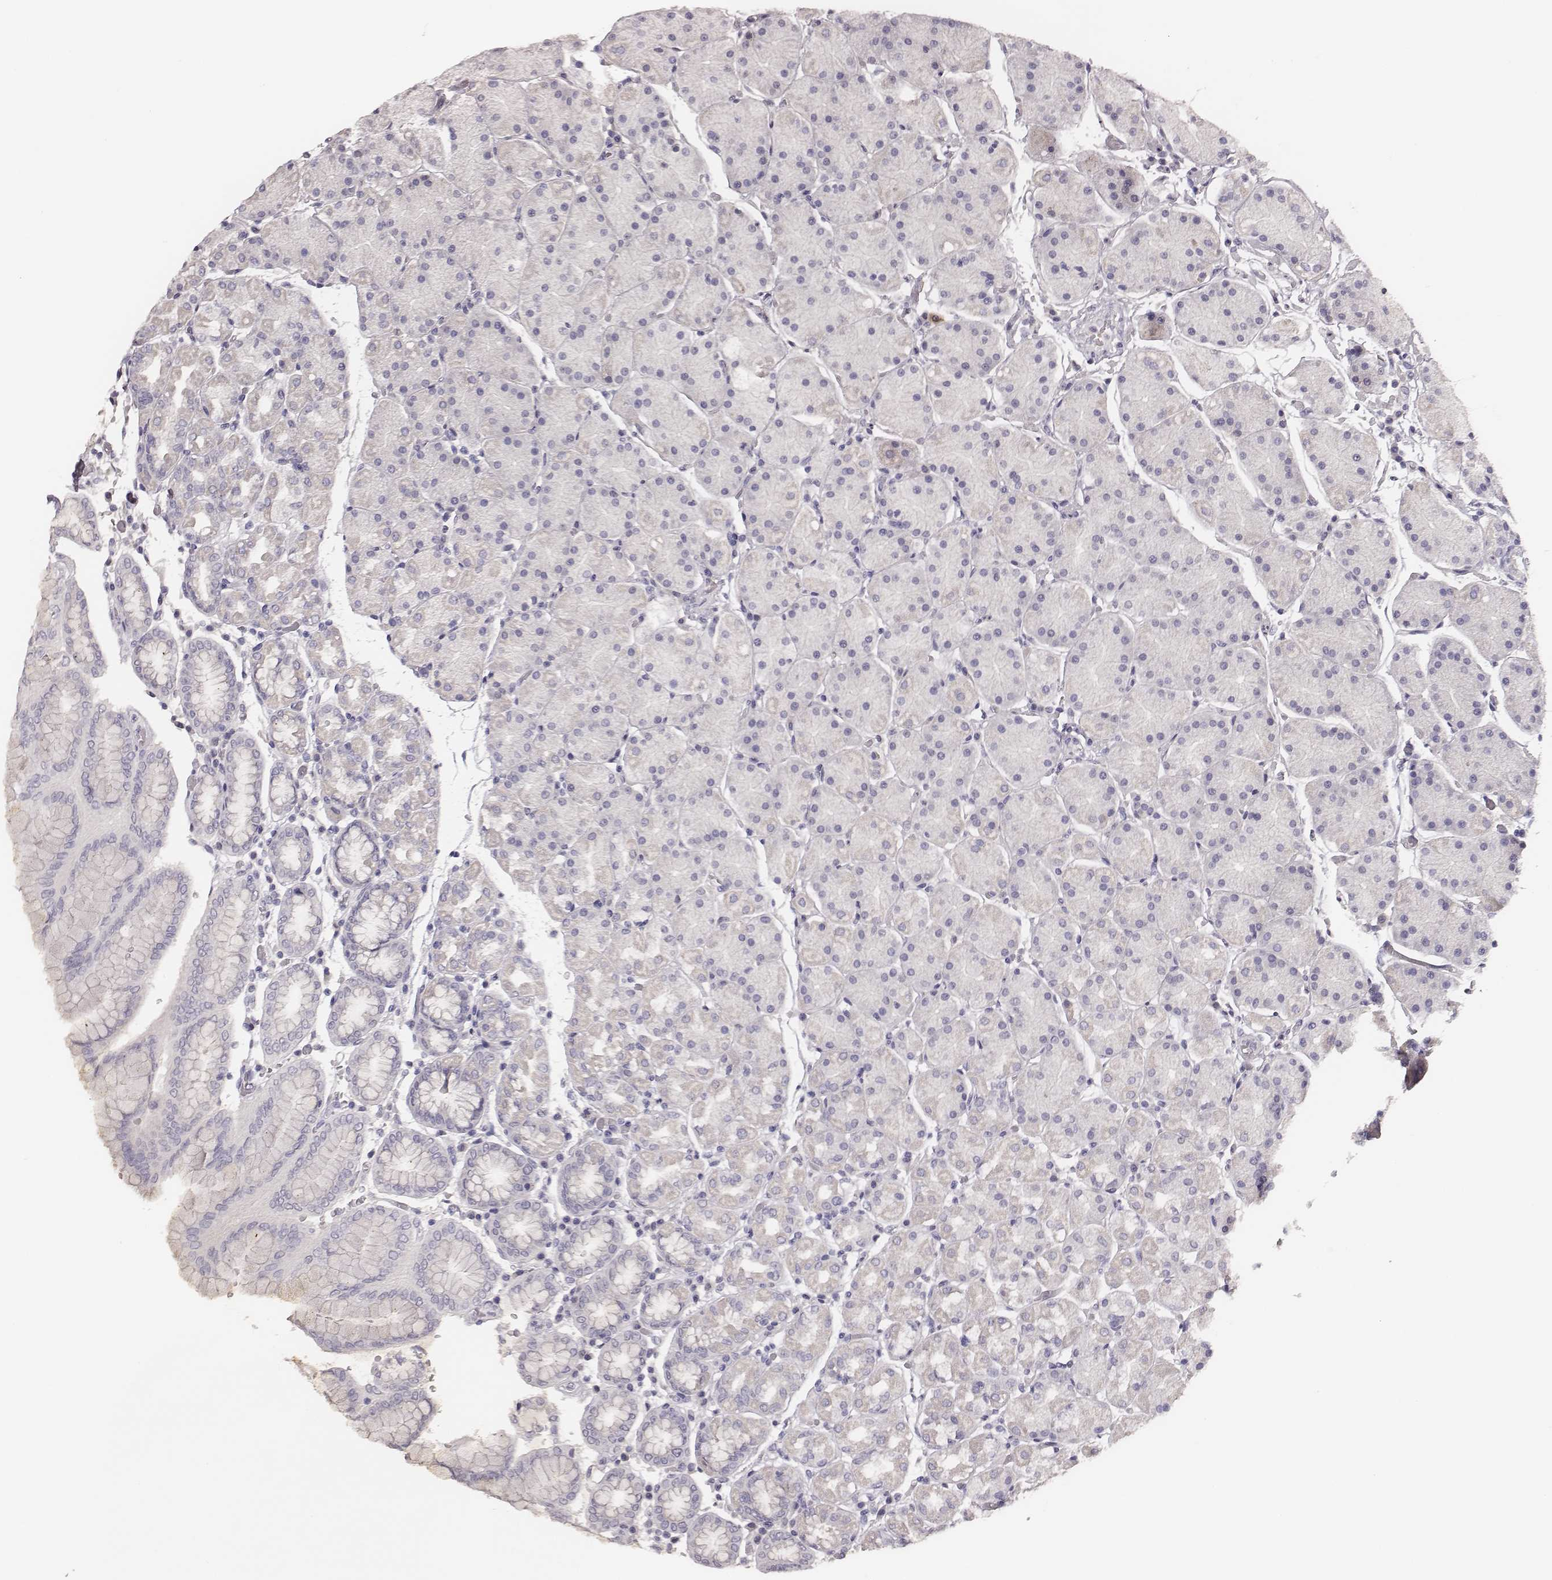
{"staining": {"intensity": "negative", "quantity": "none", "location": "none"}, "tissue": "stomach", "cell_type": "Glandular cells", "image_type": "normal", "snomed": [{"axis": "morphology", "description": "Normal tissue, NOS"}, {"axis": "topography", "description": "Stomach"}], "caption": "Immunohistochemistry (IHC) micrograph of unremarkable stomach stained for a protein (brown), which reveals no positivity in glandular cells.", "gene": "MYH6", "patient": {"sex": "male", "age": 54}}